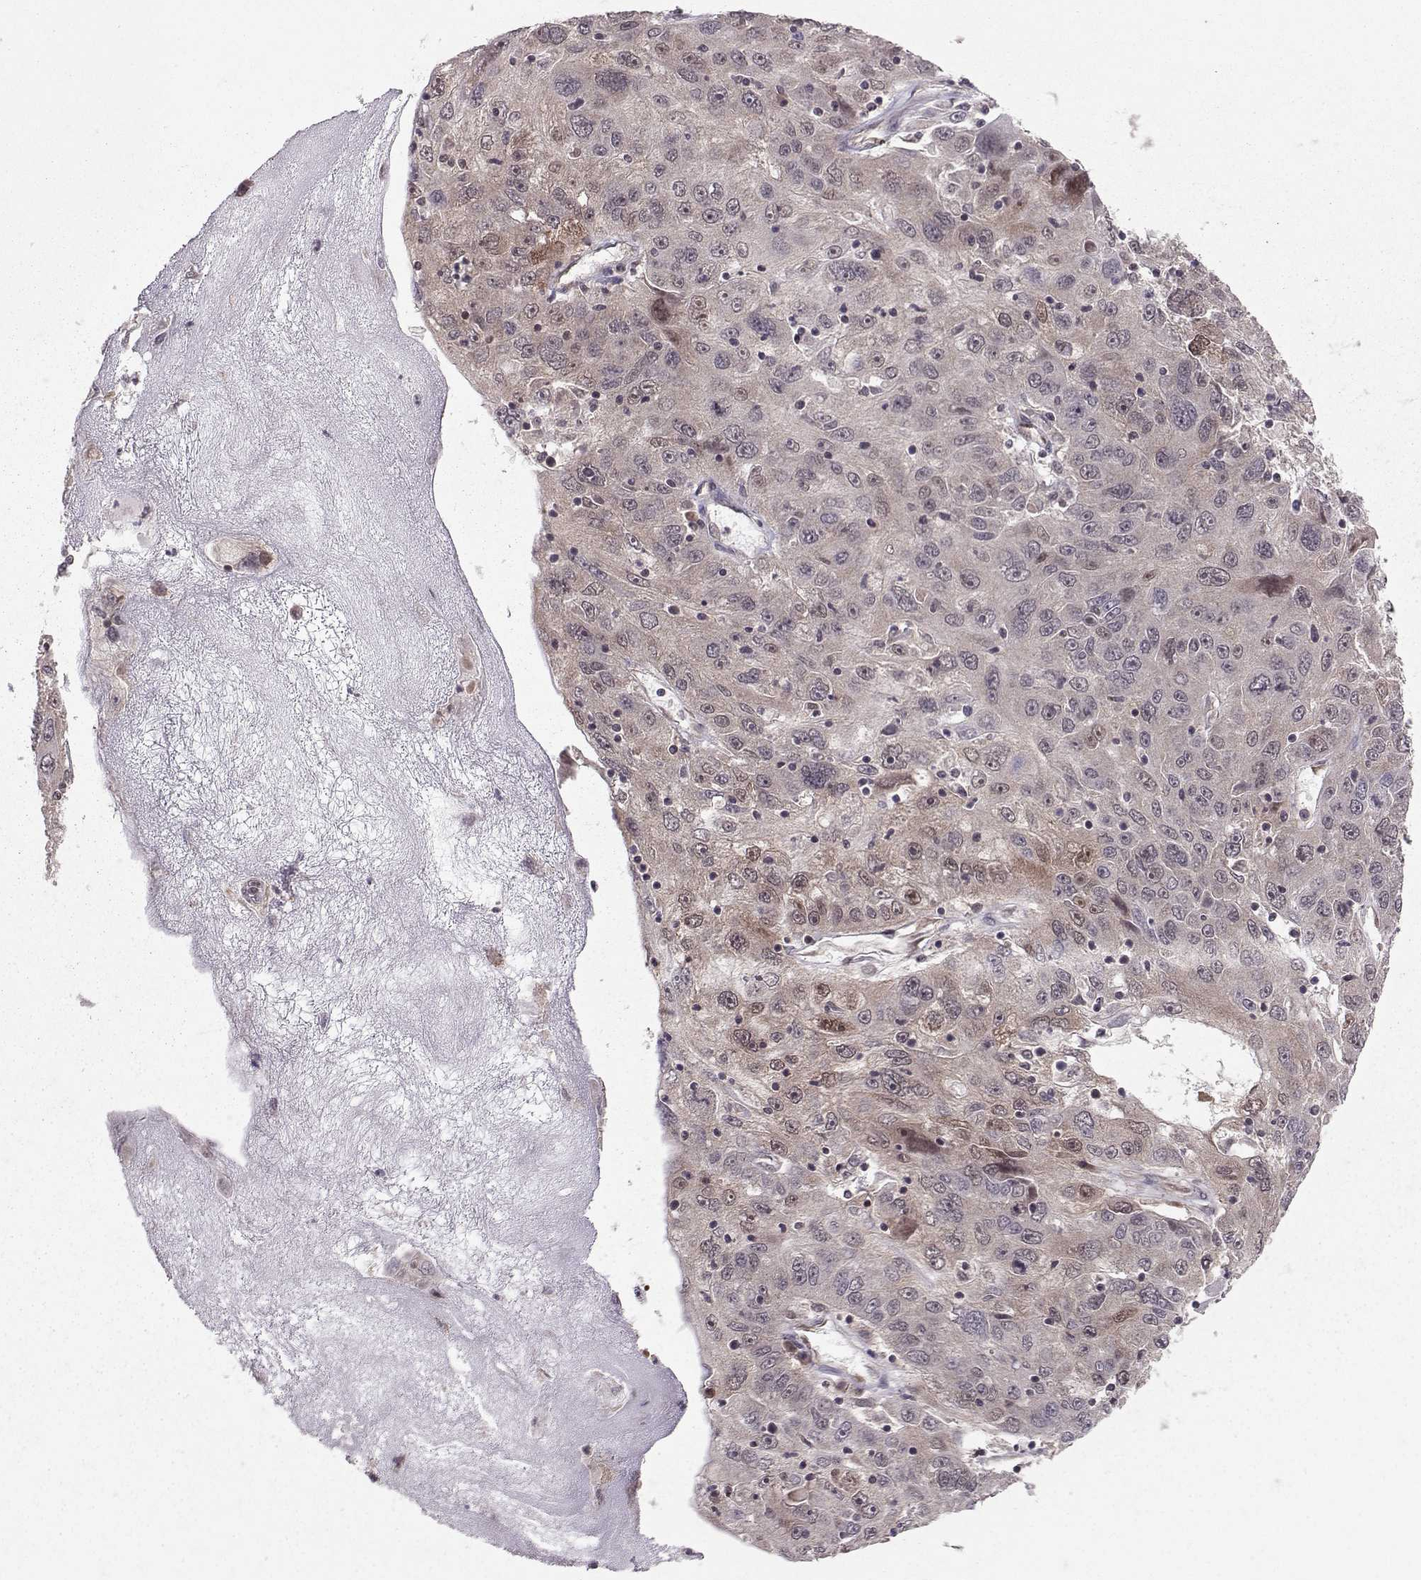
{"staining": {"intensity": "negative", "quantity": "none", "location": "none"}, "tissue": "stomach cancer", "cell_type": "Tumor cells", "image_type": "cancer", "snomed": [{"axis": "morphology", "description": "Adenocarcinoma, NOS"}, {"axis": "topography", "description": "Stomach"}], "caption": "Tumor cells are negative for protein expression in human stomach cancer.", "gene": "PPP2R2A", "patient": {"sex": "male", "age": 56}}